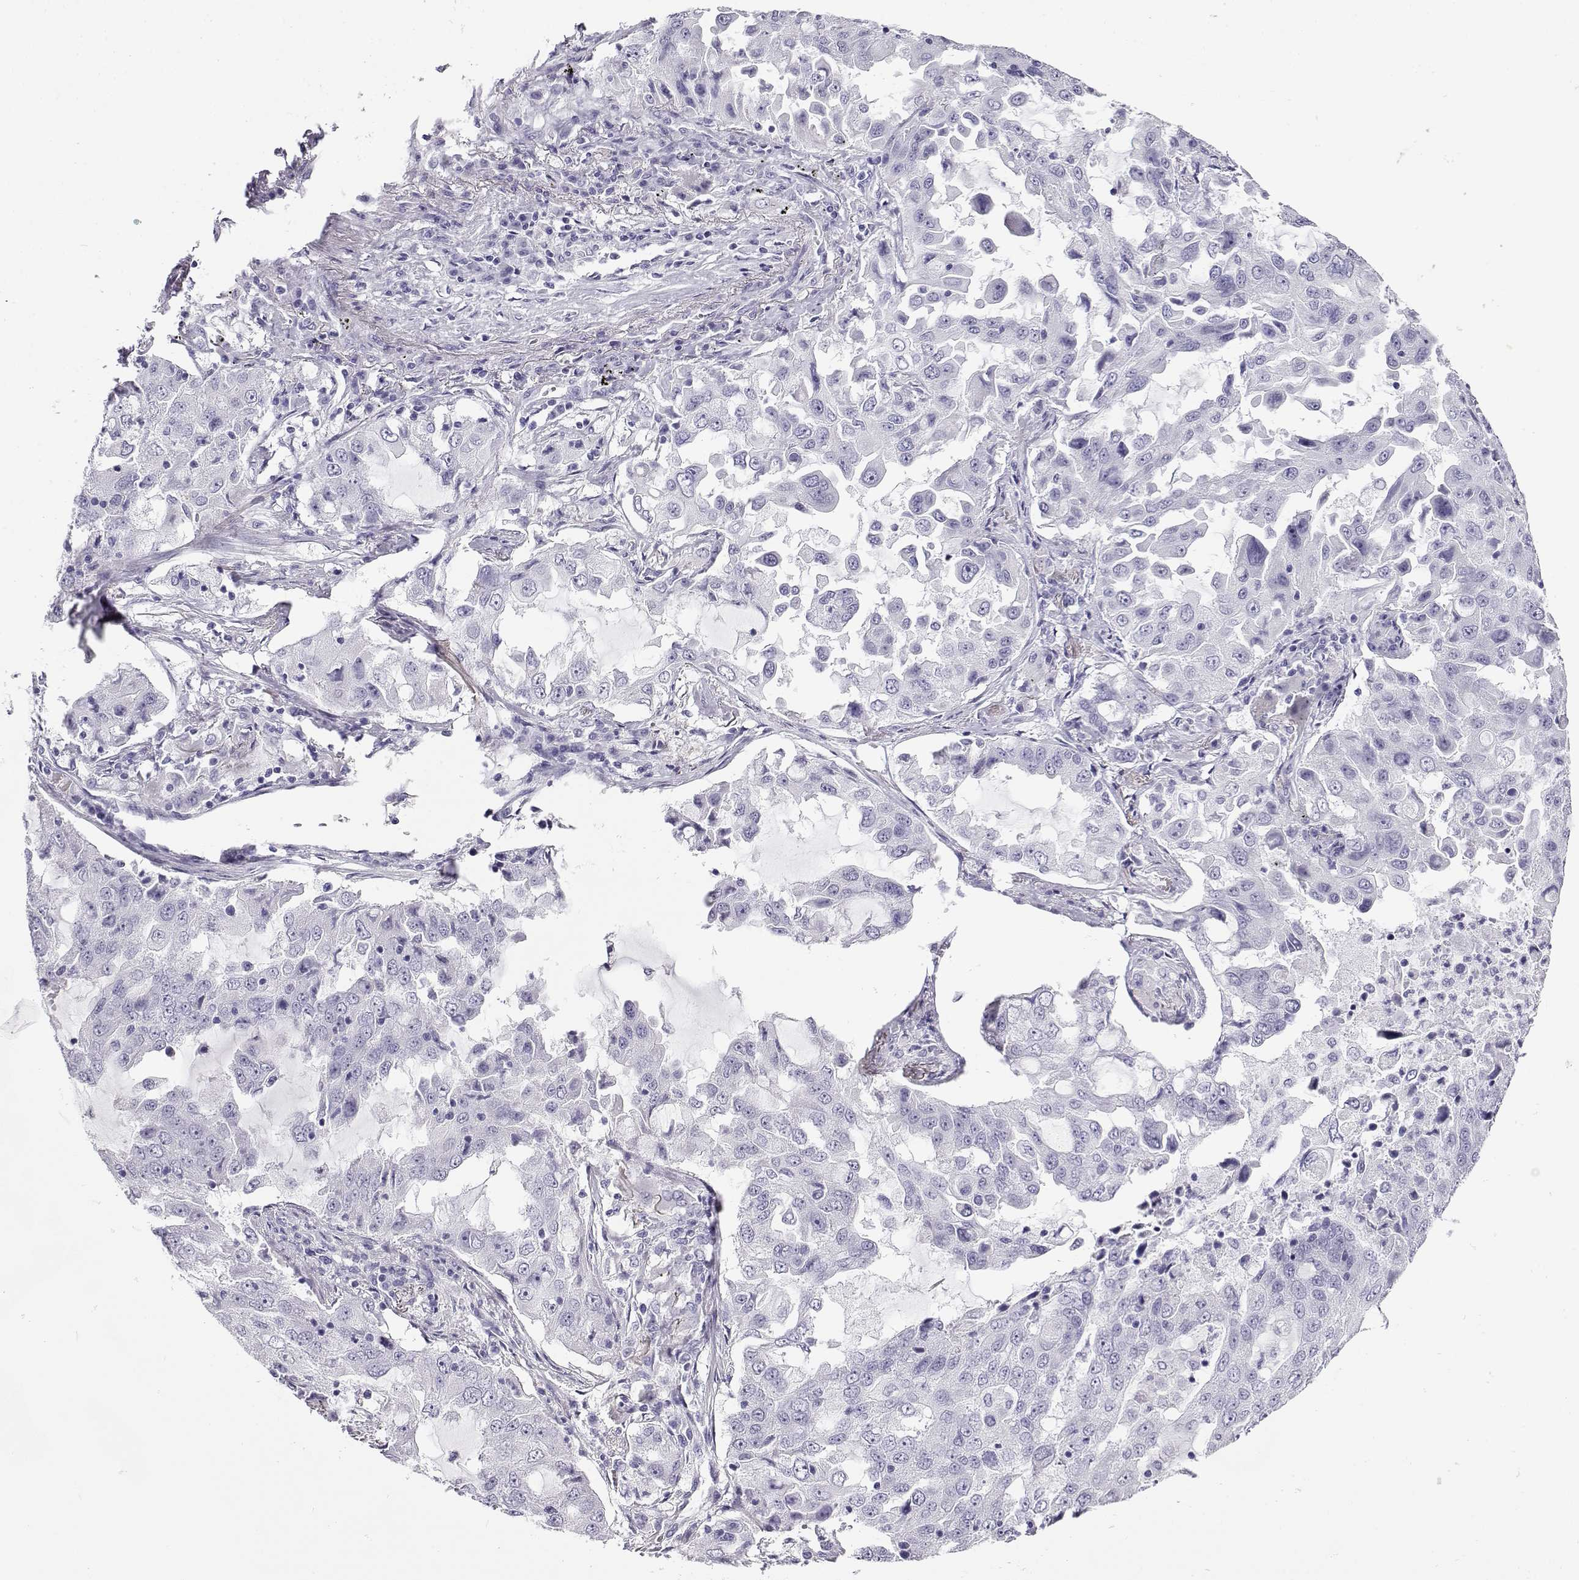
{"staining": {"intensity": "negative", "quantity": "none", "location": "none"}, "tissue": "lung cancer", "cell_type": "Tumor cells", "image_type": "cancer", "snomed": [{"axis": "morphology", "description": "Adenocarcinoma, NOS"}, {"axis": "topography", "description": "Lung"}], "caption": "A photomicrograph of adenocarcinoma (lung) stained for a protein shows no brown staining in tumor cells.", "gene": "CABS1", "patient": {"sex": "female", "age": 61}}